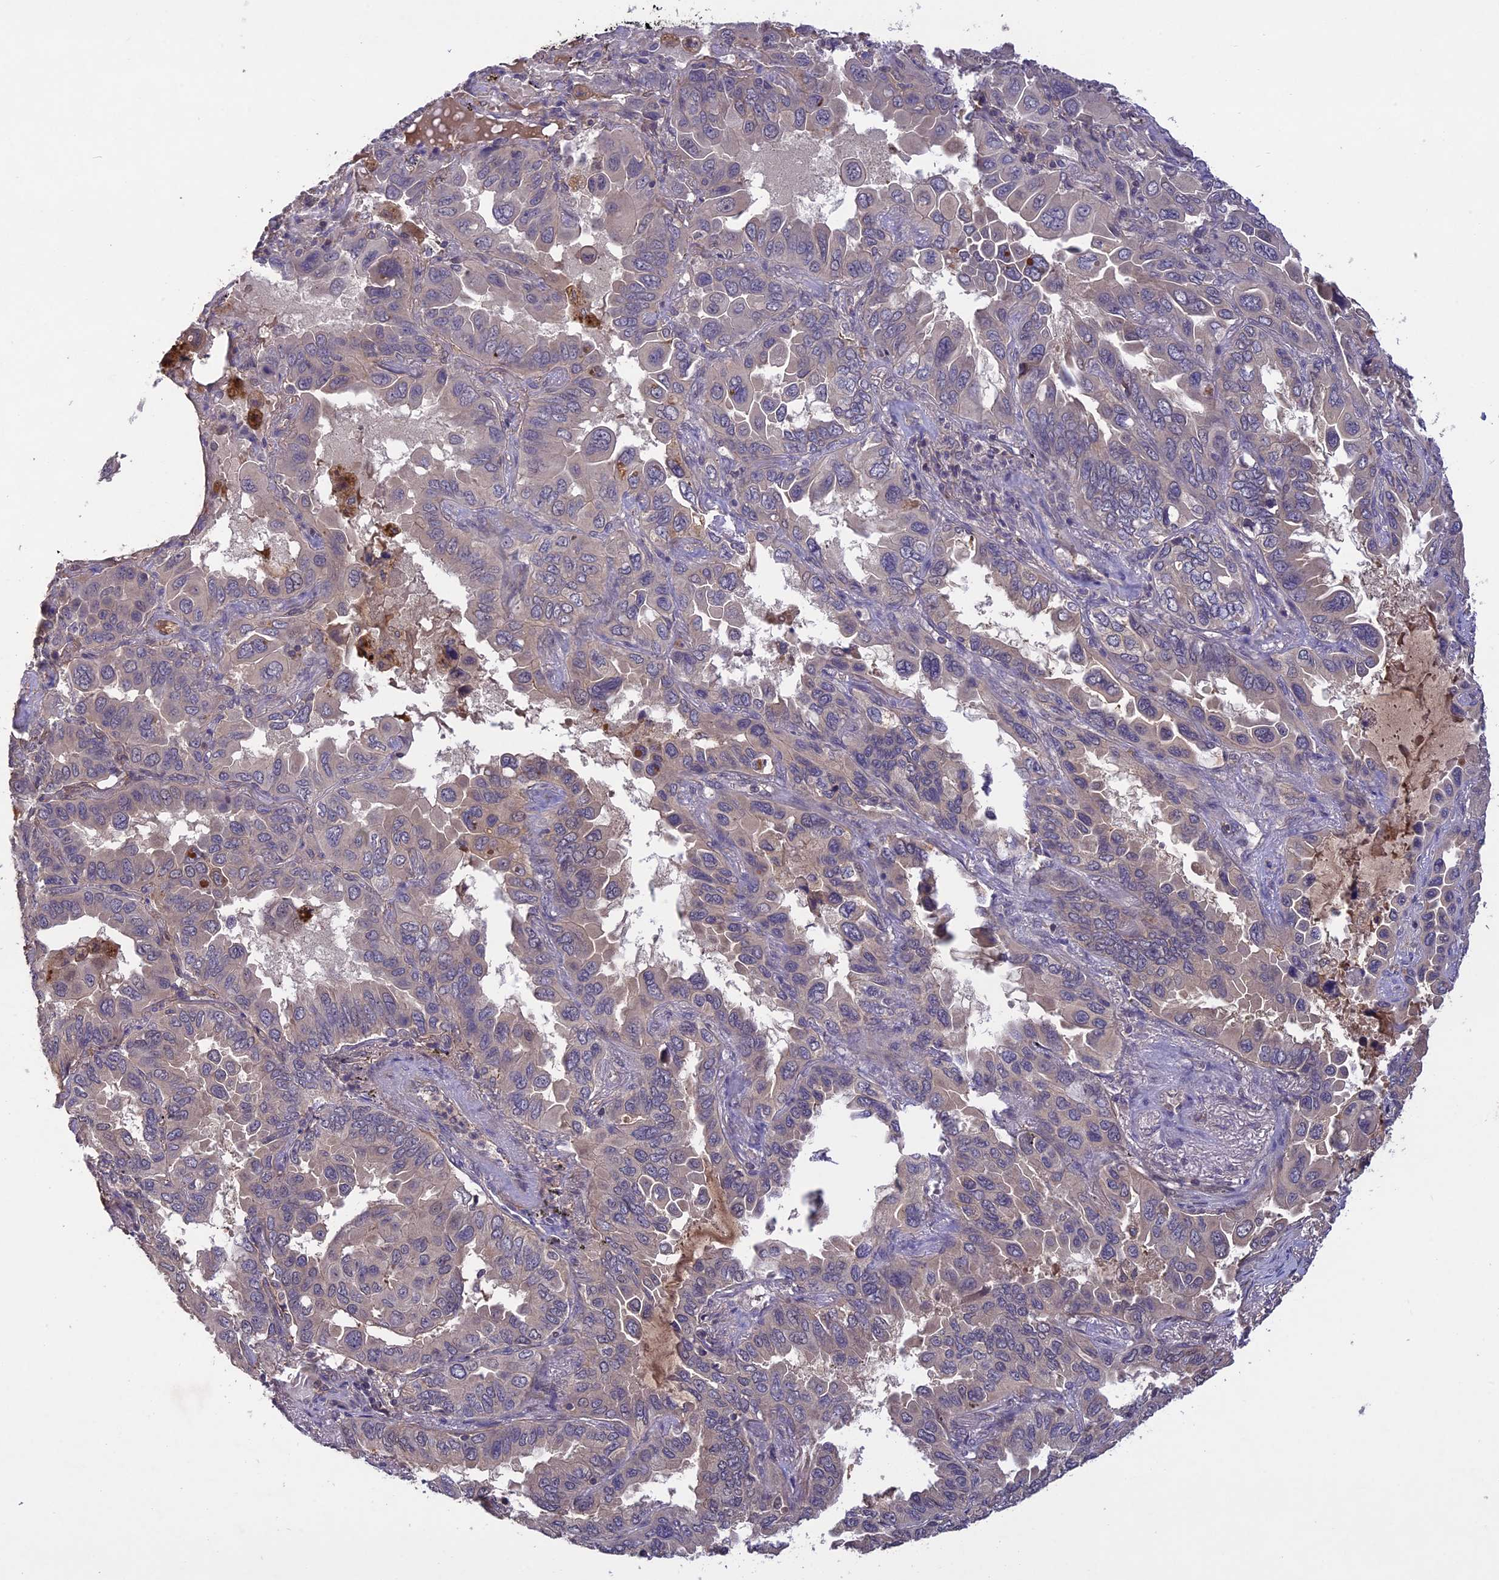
{"staining": {"intensity": "weak", "quantity": "<25%", "location": "cytoplasmic/membranous"}, "tissue": "lung cancer", "cell_type": "Tumor cells", "image_type": "cancer", "snomed": [{"axis": "morphology", "description": "Adenocarcinoma, NOS"}, {"axis": "topography", "description": "Lung"}], "caption": "Immunohistochemistry image of neoplastic tissue: human lung cancer (adenocarcinoma) stained with DAB reveals no significant protein staining in tumor cells.", "gene": "ADO", "patient": {"sex": "male", "age": 64}}